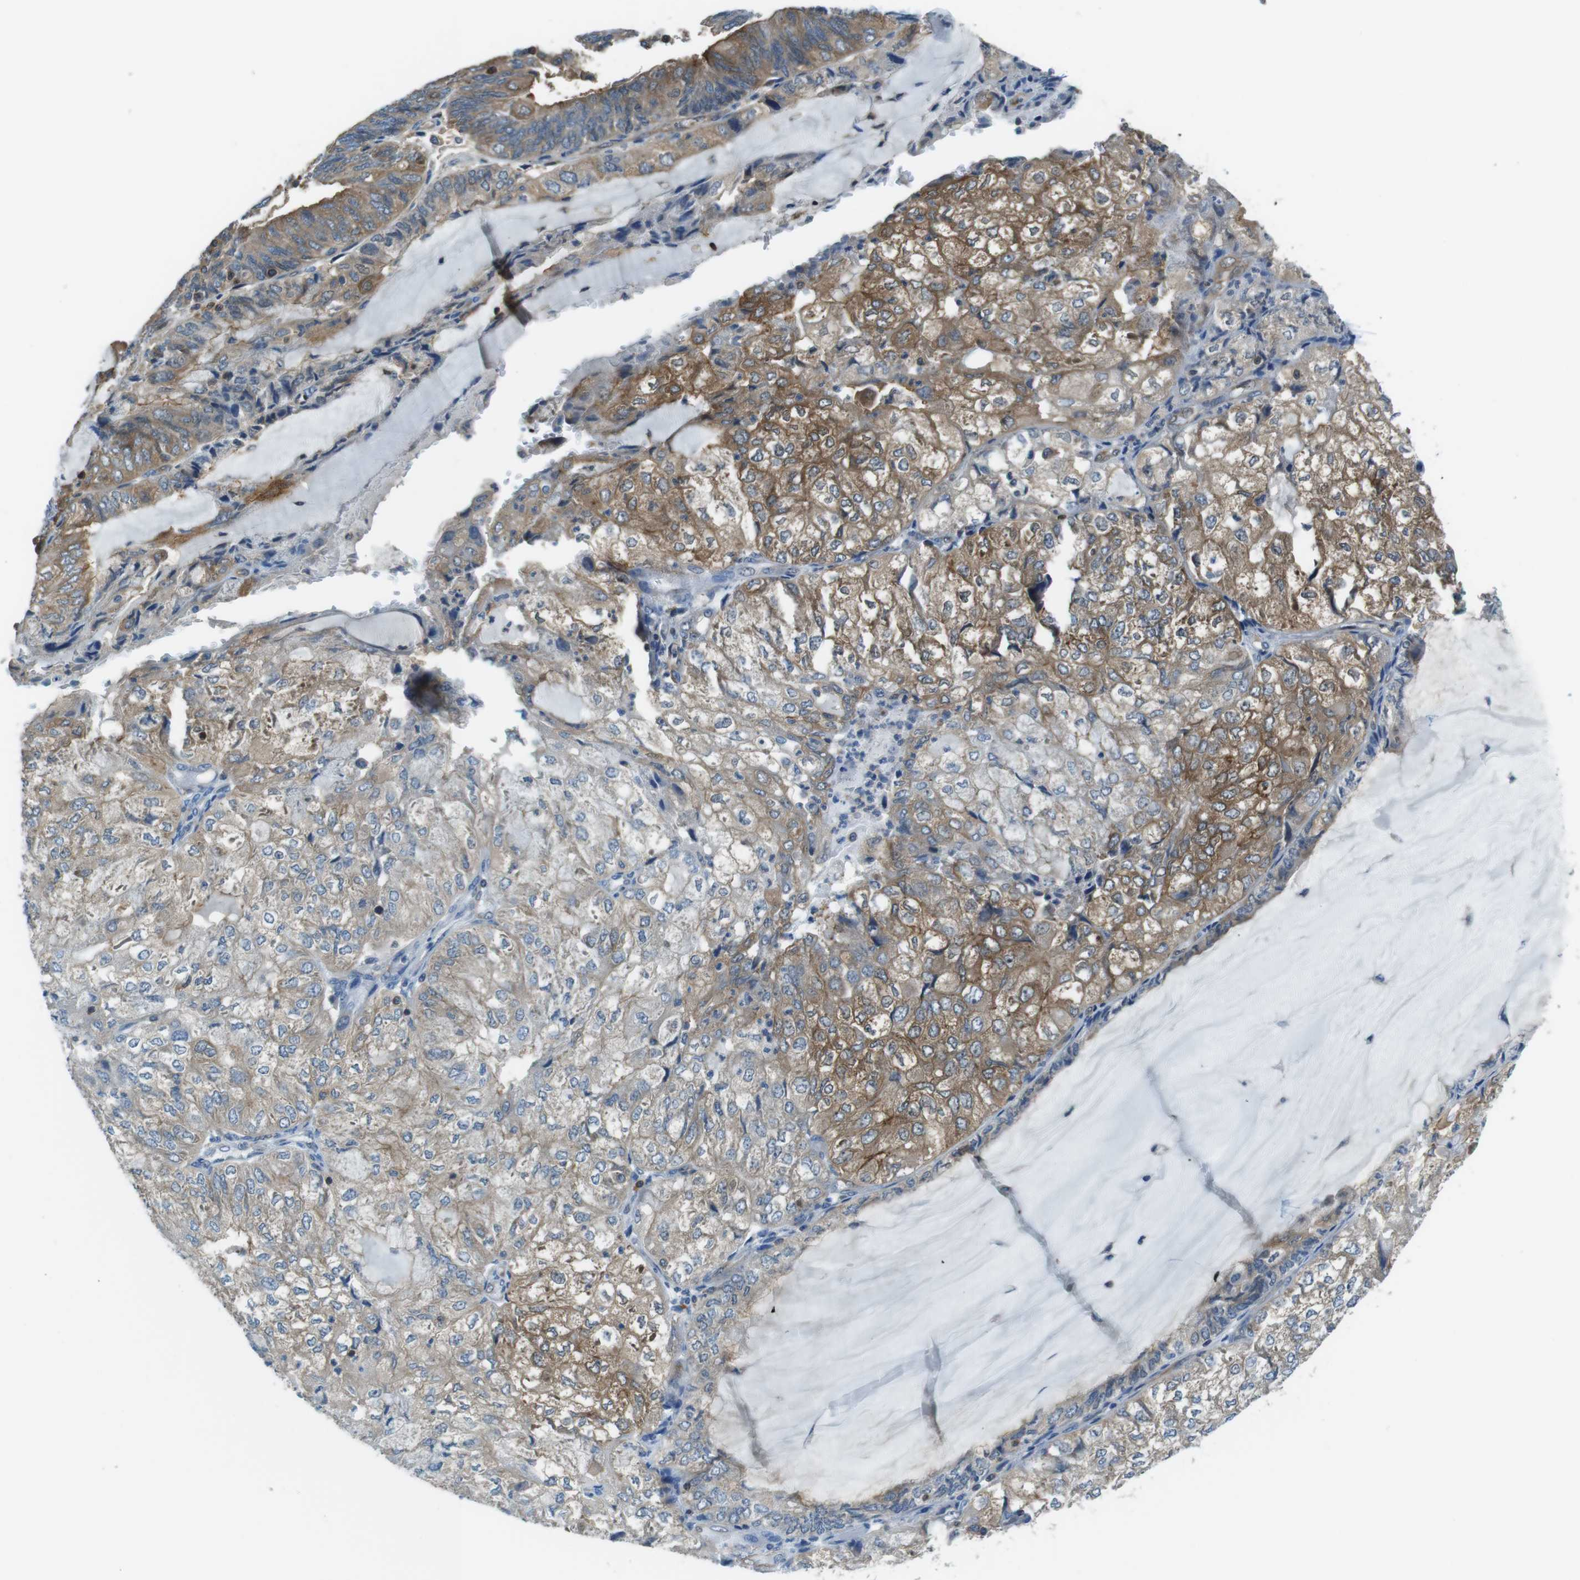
{"staining": {"intensity": "moderate", "quantity": ">75%", "location": "cytoplasmic/membranous"}, "tissue": "endometrial cancer", "cell_type": "Tumor cells", "image_type": "cancer", "snomed": [{"axis": "morphology", "description": "Adenocarcinoma, NOS"}, {"axis": "topography", "description": "Endometrium"}], "caption": "Protein expression by IHC demonstrates moderate cytoplasmic/membranous staining in about >75% of tumor cells in adenocarcinoma (endometrial). The staining was performed using DAB, with brown indicating positive protein expression. Nuclei are stained blue with hematoxylin.", "gene": "TES", "patient": {"sex": "female", "age": 81}}